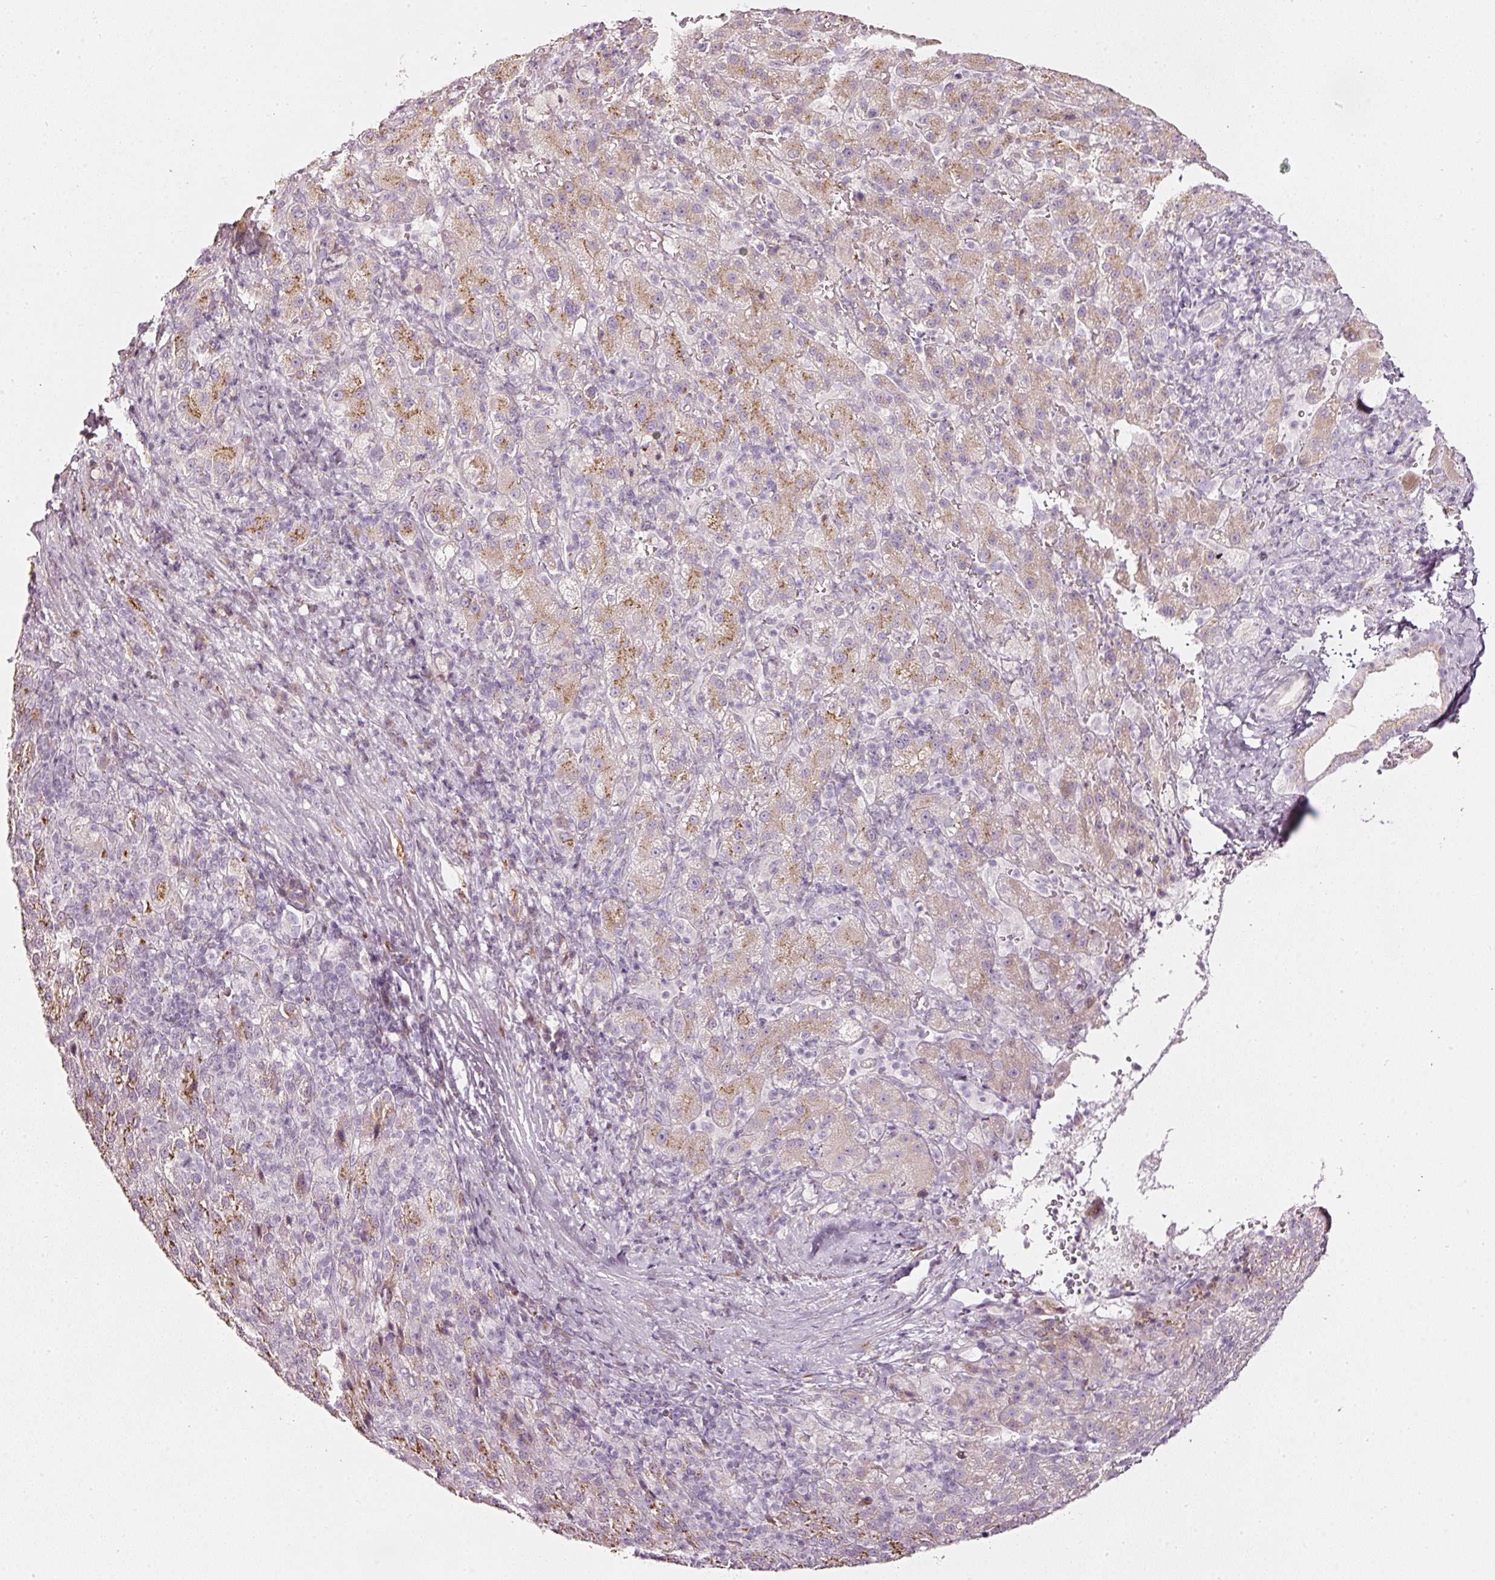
{"staining": {"intensity": "weak", "quantity": "25%-75%", "location": "cytoplasmic/membranous"}, "tissue": "liver cancer", "cell_type": "Tumor cells", "image_type": "cancer", "snomed": [{"axis": "morphology", "description": "Carcinoma, Hepatocellular, NOS"}, {"axis": "topography", "description": "Liver"}], "caption": "The immunohistochemical stain shows weak cytoplasmic/membranous positivity in tumor cells of liver cancer (hepatocellular carcinoma) tissue.", "gene": "SDF4", "patient": {"sex": "female", "age": 58}}